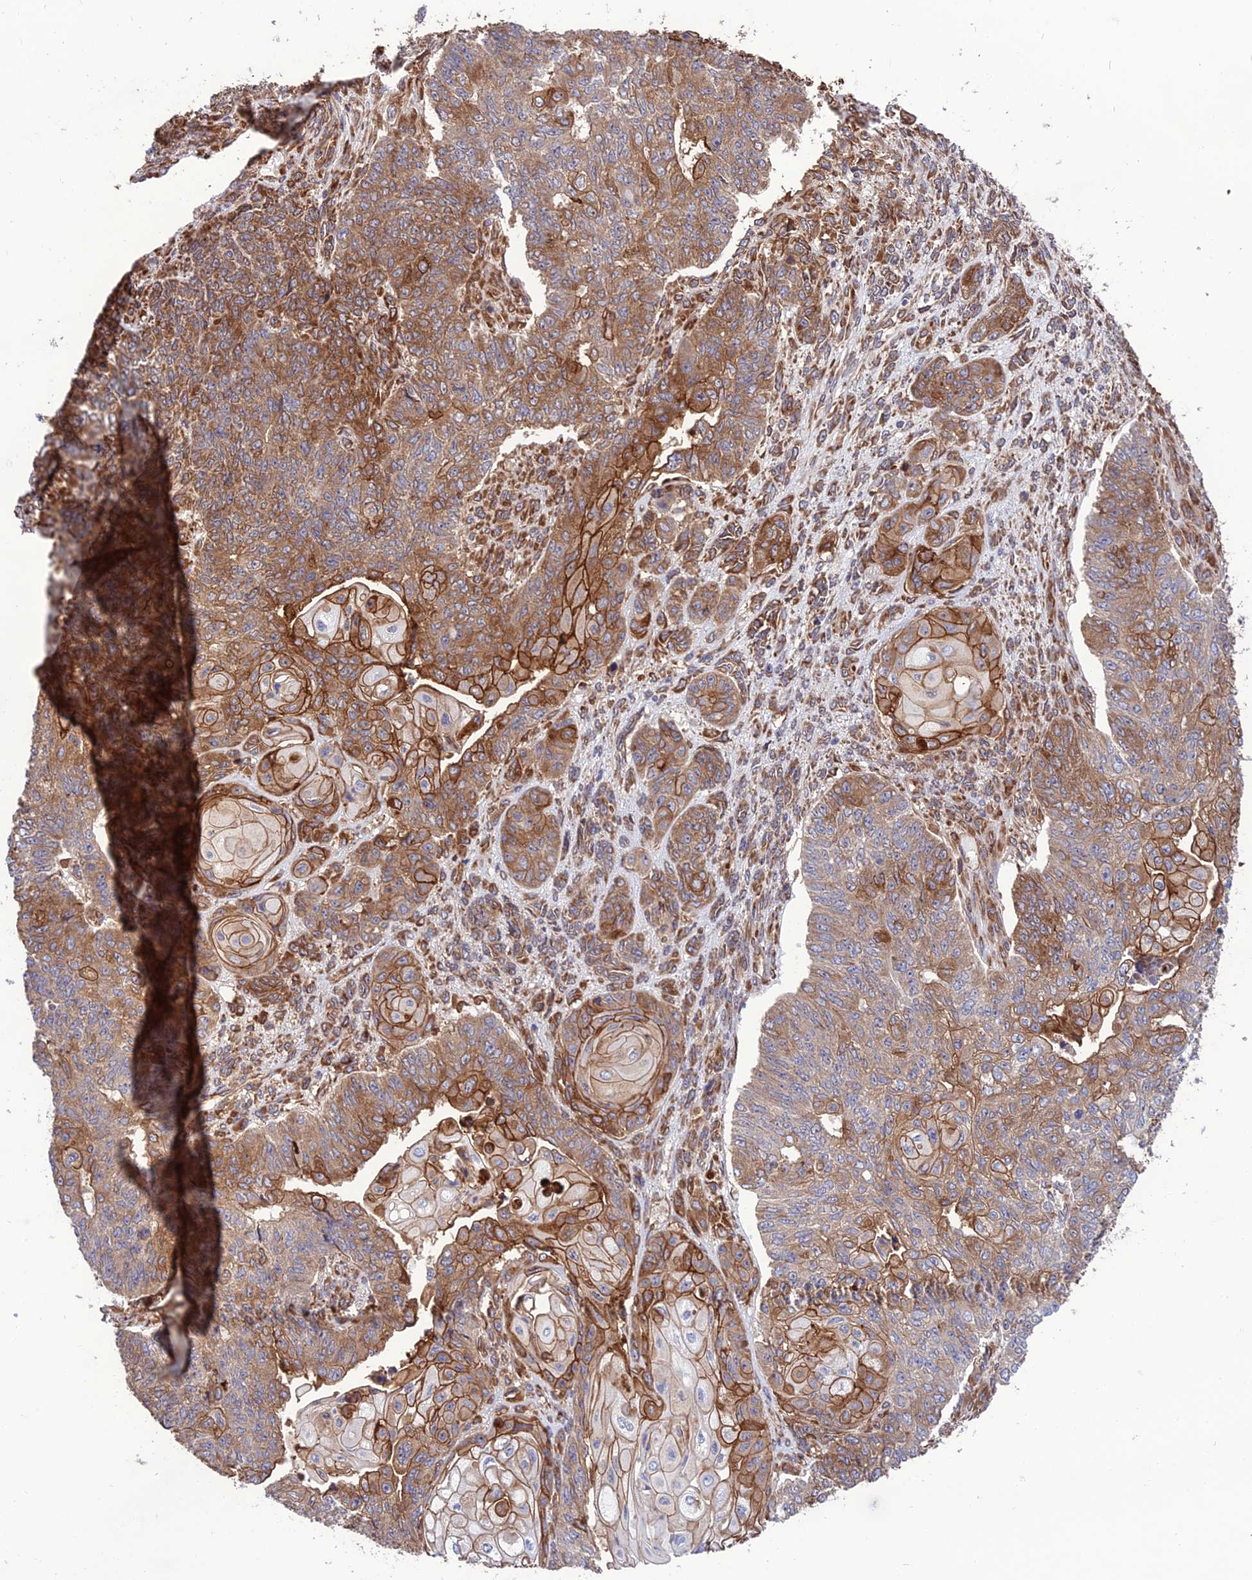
{"staining": {"intensity": "moderate", "quantity": "25%-75%", "location": "cytoplasmic/membranous"}, "tissue": "endometrial cancer", "cell_type": "Tumor cells", "image_type": "cancer", "snomed": [{"axis": "morphology", "description": "Adenocarcinoma, NOS"}, {"axis": "topography", "description": "Endometrium"}], "caption": "This histopathology image displays IHC staining of human endometrial cancer (adenocarcinoma), with medium moderate cytoplasmic/membranous staining in approximately 25%-75% of tumor cells.", "gene": "CRTAP", "patient": {"sex": "female", "age": 32}}